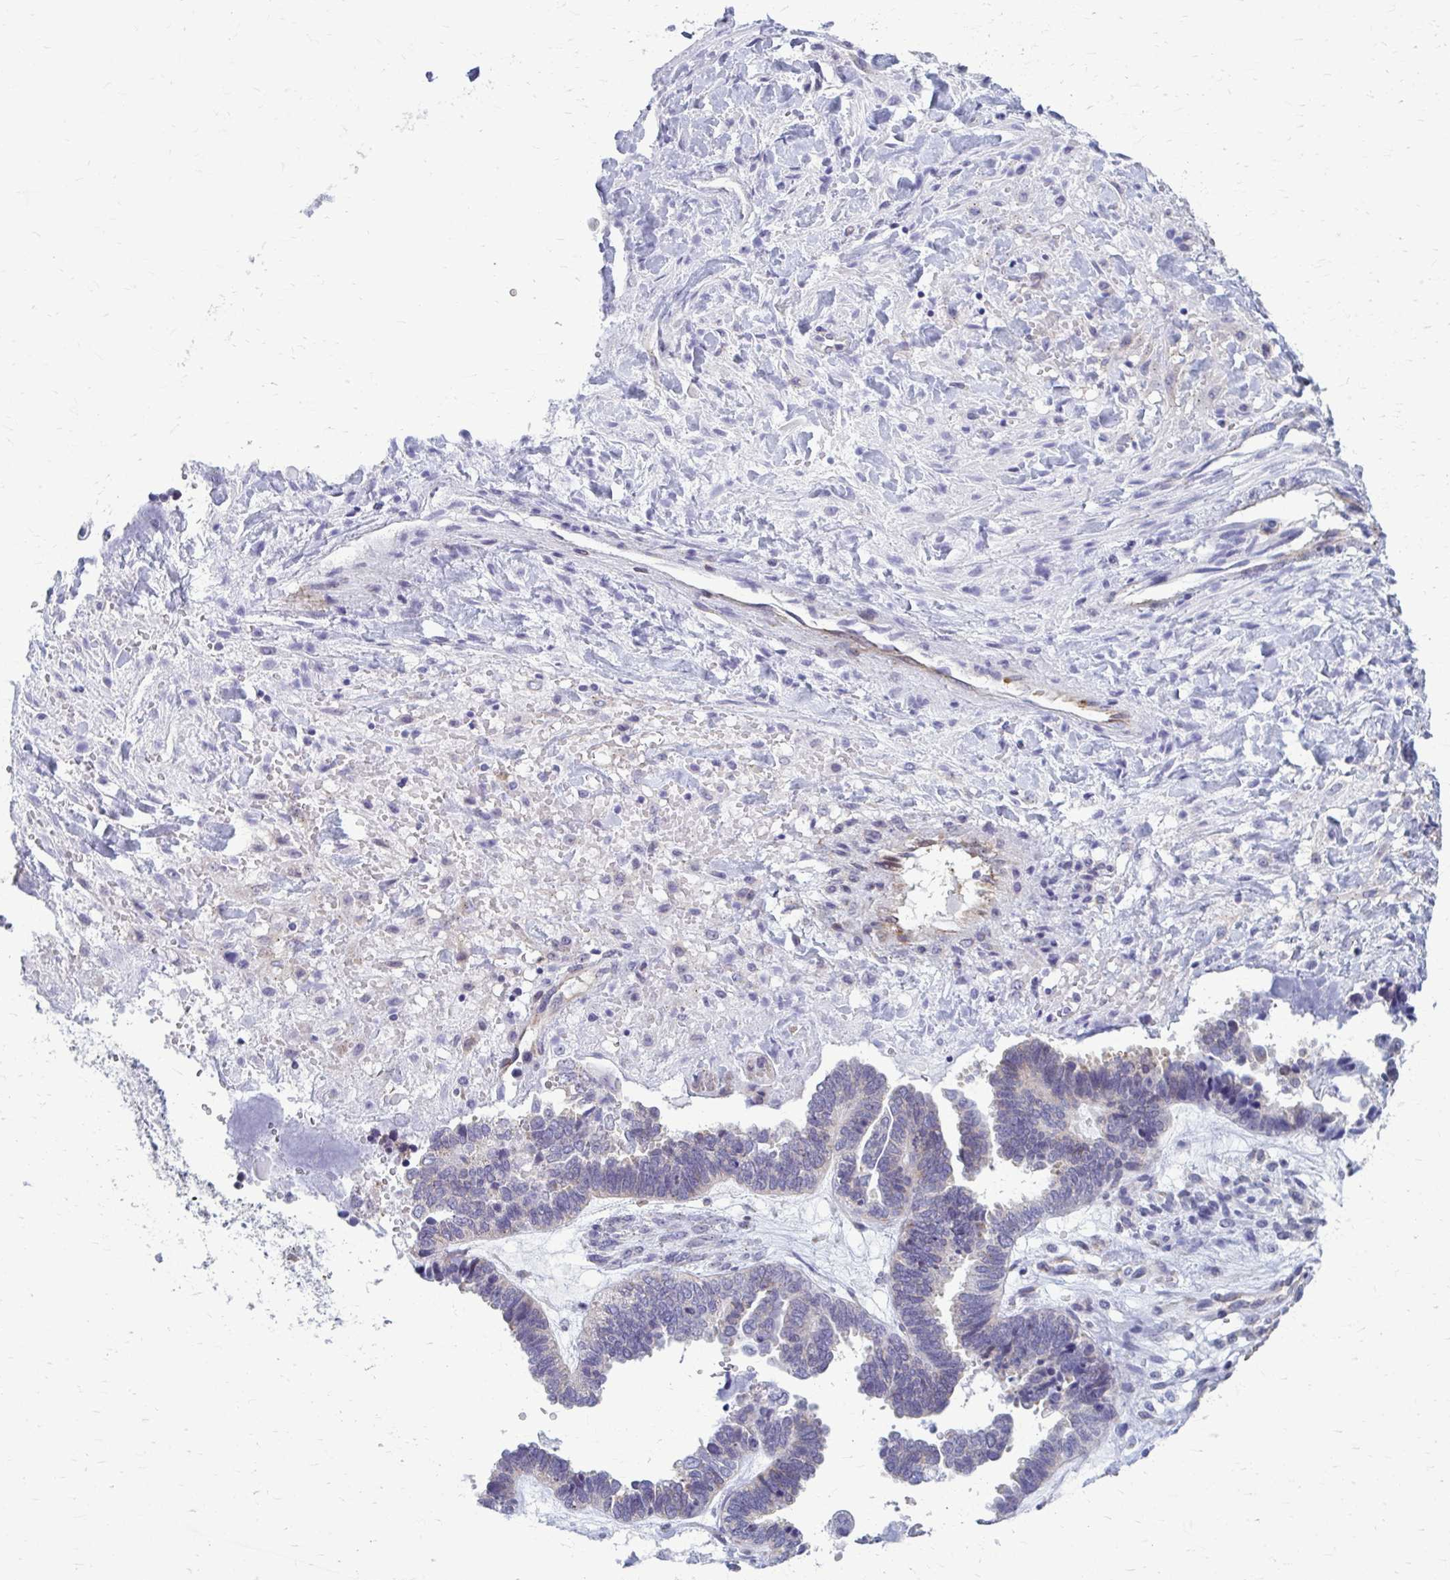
{"staining": {"intensity": "negative", "quantity": "none", "location": "none"}, "tissue": "ovarian cancer", "cell_type": "Tumor cells", "image_type": "cancer", "snomed": [{"axis": "morphology", "description": "Cystadenocarcinoma, serous, NOS"}, {"axis": "topography", "description": "Ovary"}], "caption": "A histopathology image of ovarian cancer (serous cystadenocarcinoma) stained for a protein reveals no brown staining in tumor cells. (DAB (3,3'-diaminobenzidine) immunohistochemistry with hematoxylin counter stain).", "gene": "DEPP1", "patient": {"sex": "female", "age": 51}}